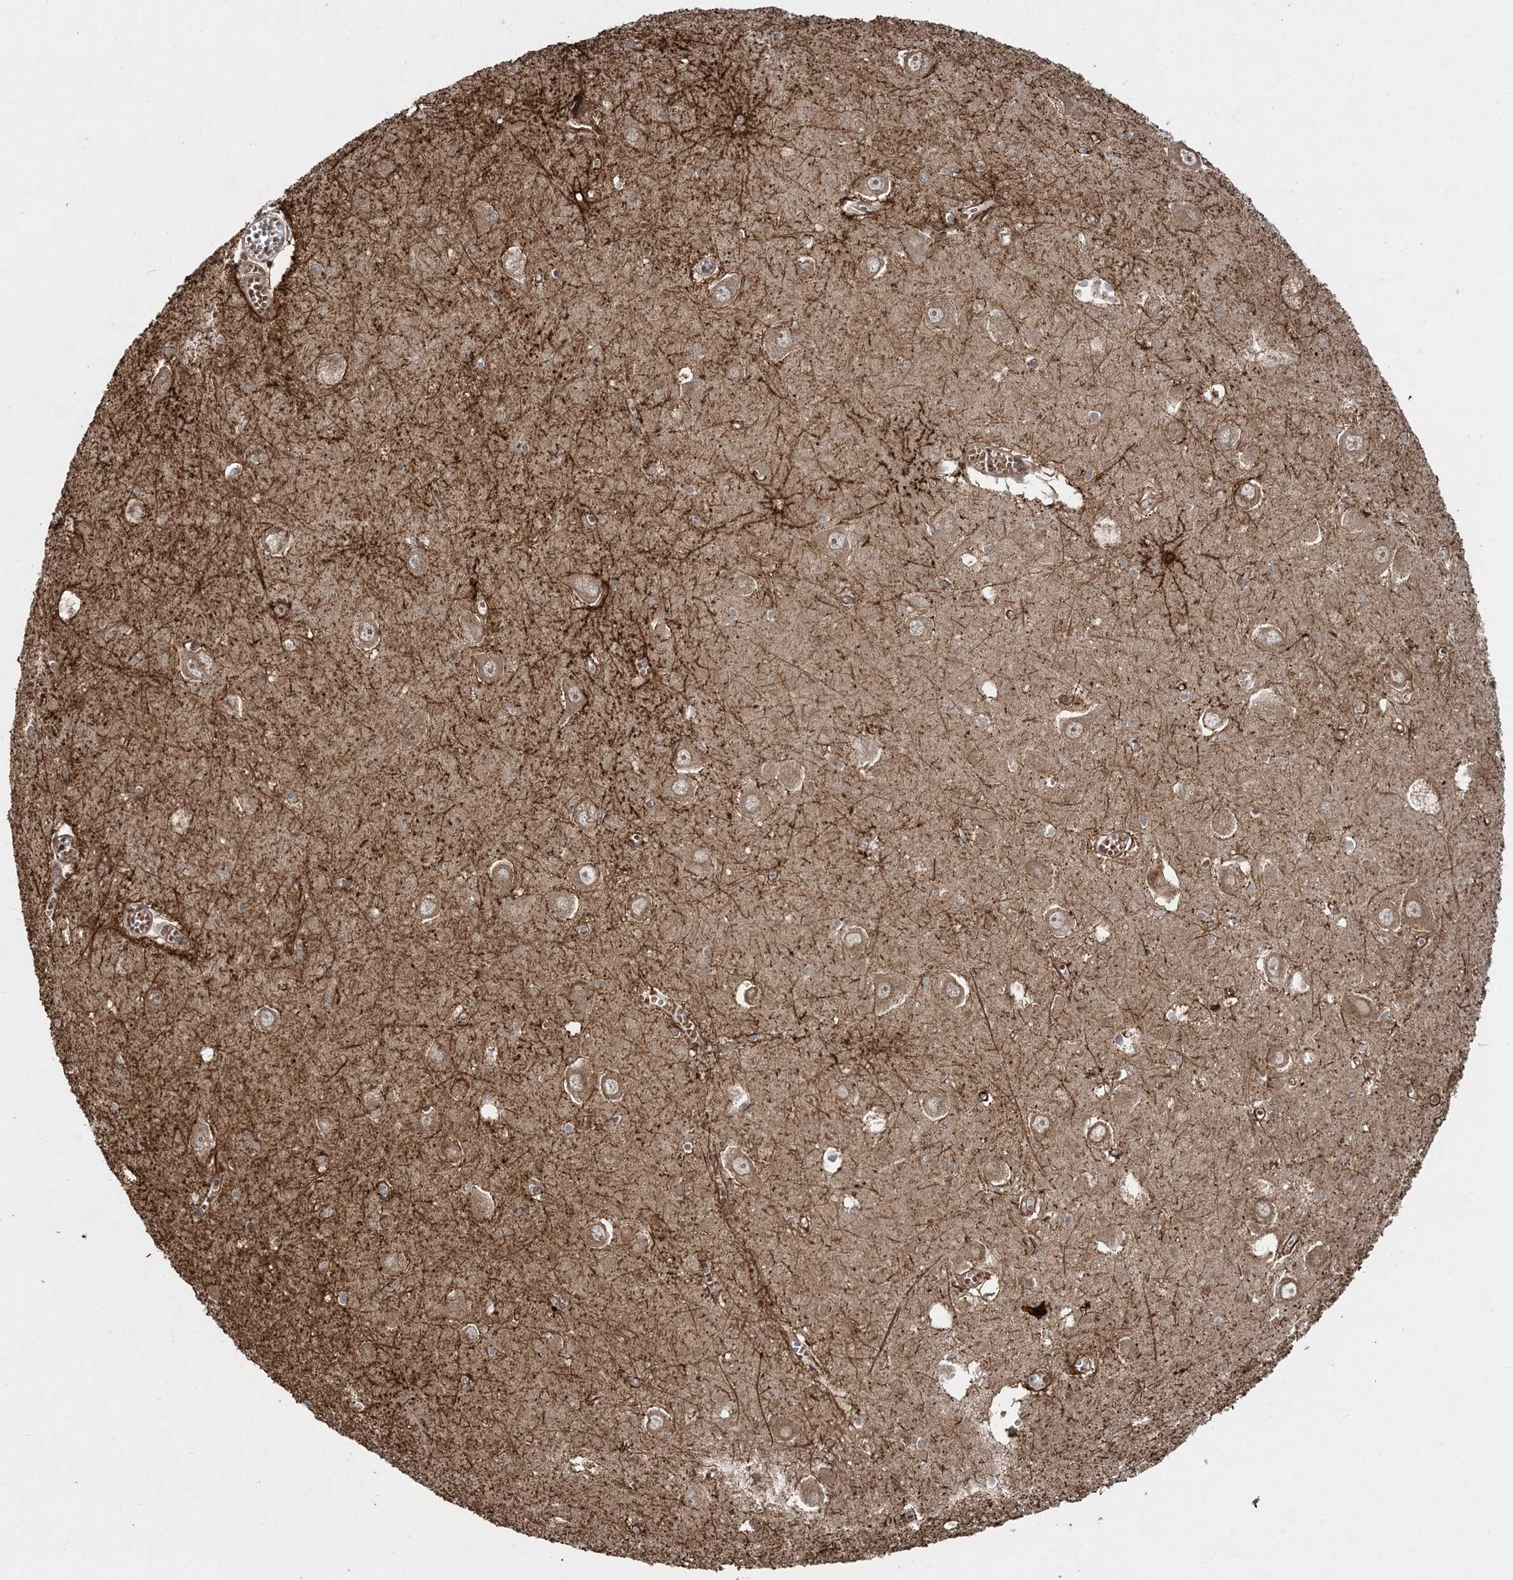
{"staining": {"intensity": "strong", "quantity": ">75%", "location": "cytoplasmic/membranous"}, "tissue": "hippocampus", "cell_type": "Glial cells", "image_type": "normal", "snomed": [{"axis": "morphology", "description": "Normal tissue, NOS"}, {"axis": "topography", "description": "Hippocampus"}], "caption": "A micrograph showing strong cytoplasmic/membranous staining in about >75% of glial cells in normal hippocampus, as visualized by brown immunohistochemical staining.", "gene": "LRPPRC", "patient": {"sex": "male", "age": 70}}